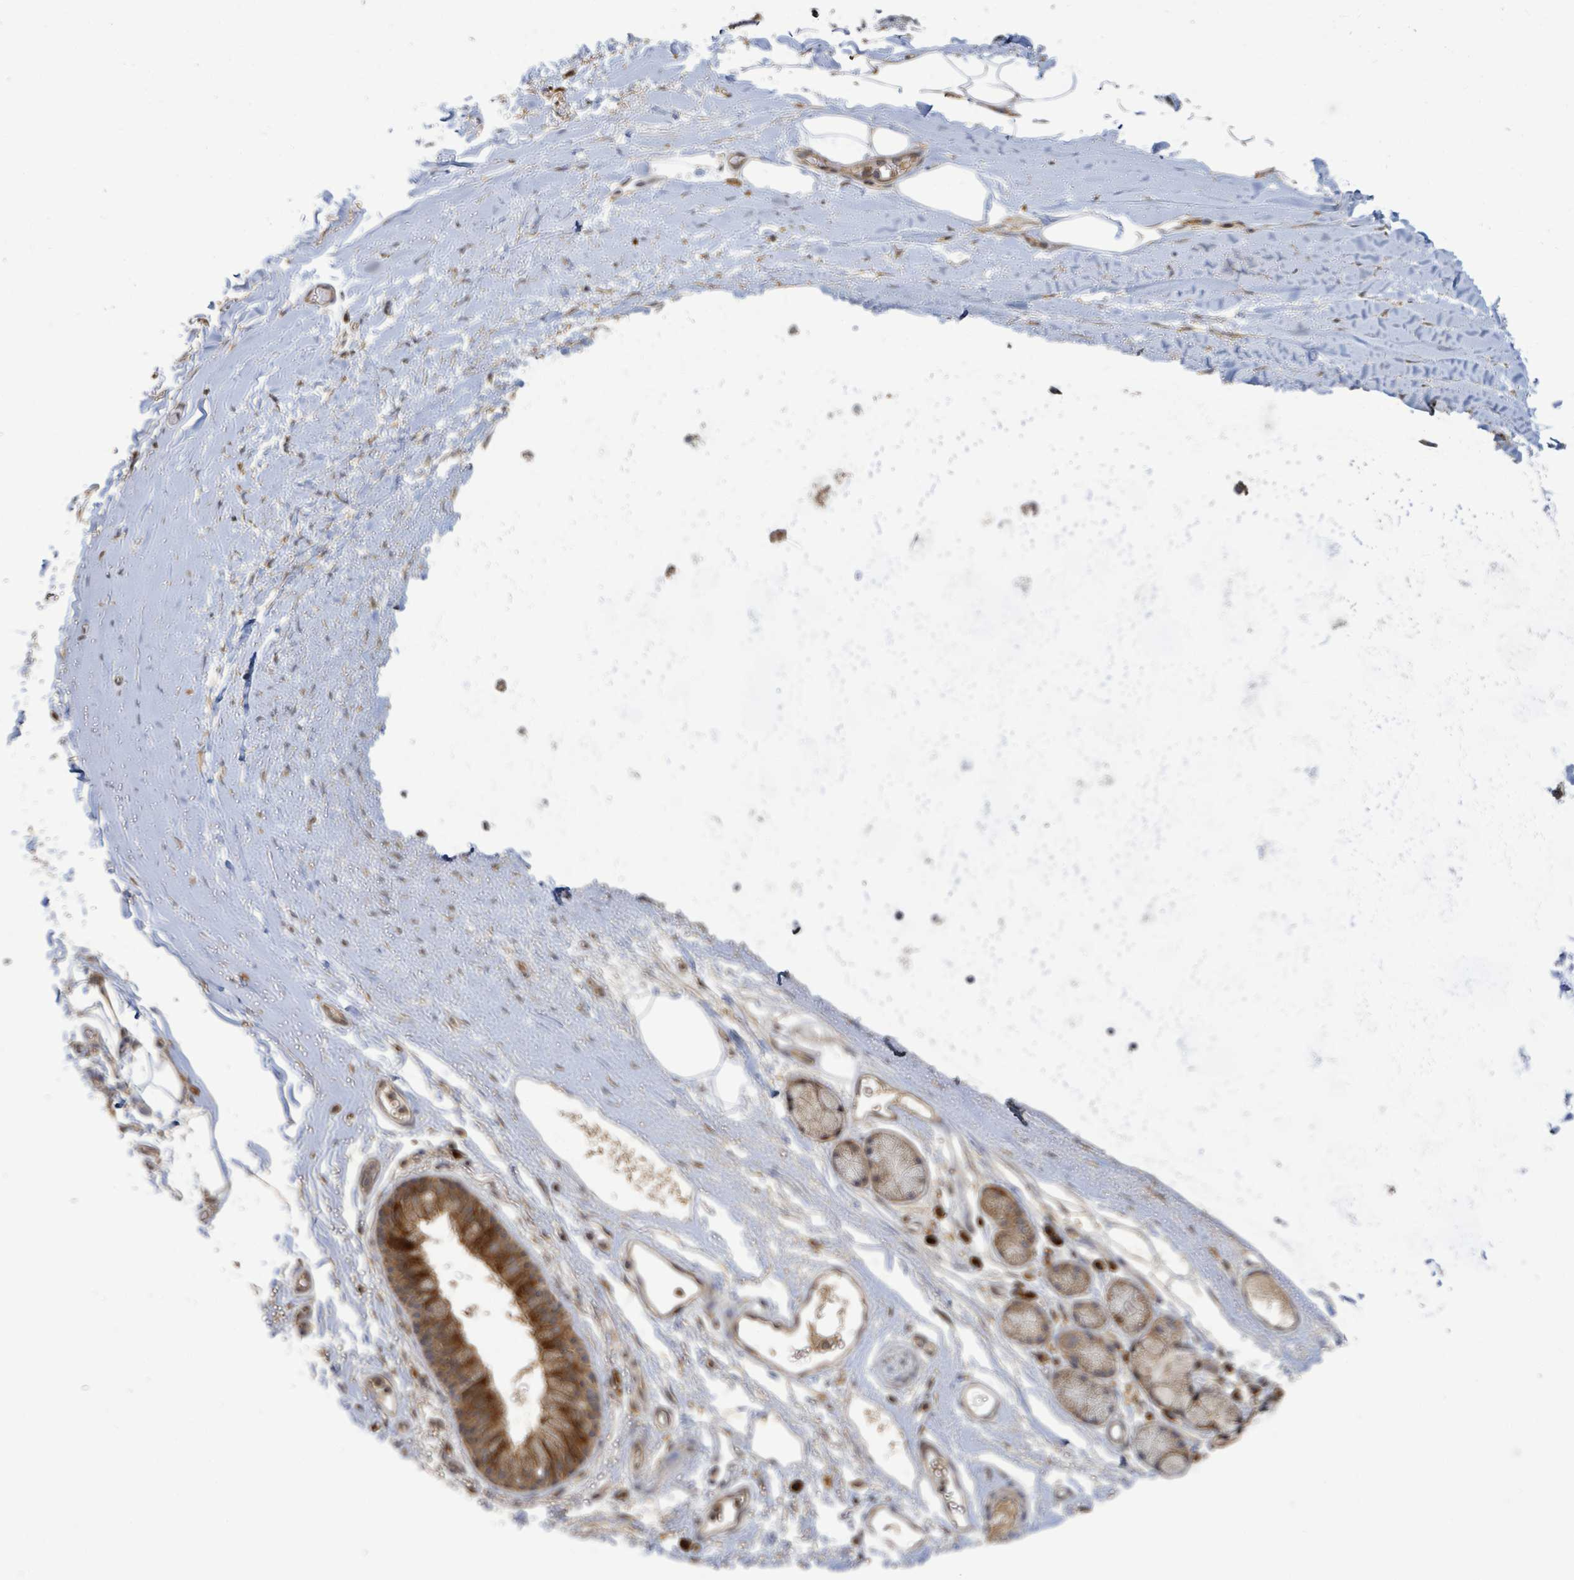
{"staining": {"intensity": "weak", "quantity": ">75%", "location": "cytoplasmic/membranous"}, "tissue": "adipose tissue", "cell_type": "Adipocytes", "image_type": "normal", "snomed": [{"axis": "morphology", "description": "Normal tissue, NOS"}, {"axis": "topography", "description": "Cartilage tissue"}, {"axis": "topography", "description": "Bronchus"}], "caption": "Adipocytes demonstrate weak cytoplasmic/membranous staining in about >75% of cells in normal adipose tissue. (DAB (3,3'-diaminobenzidine) = brown stain, brightfield microscopy at high magnification).", "gene": "STARD4", "patient": {"sex": "female", "age": 72}}